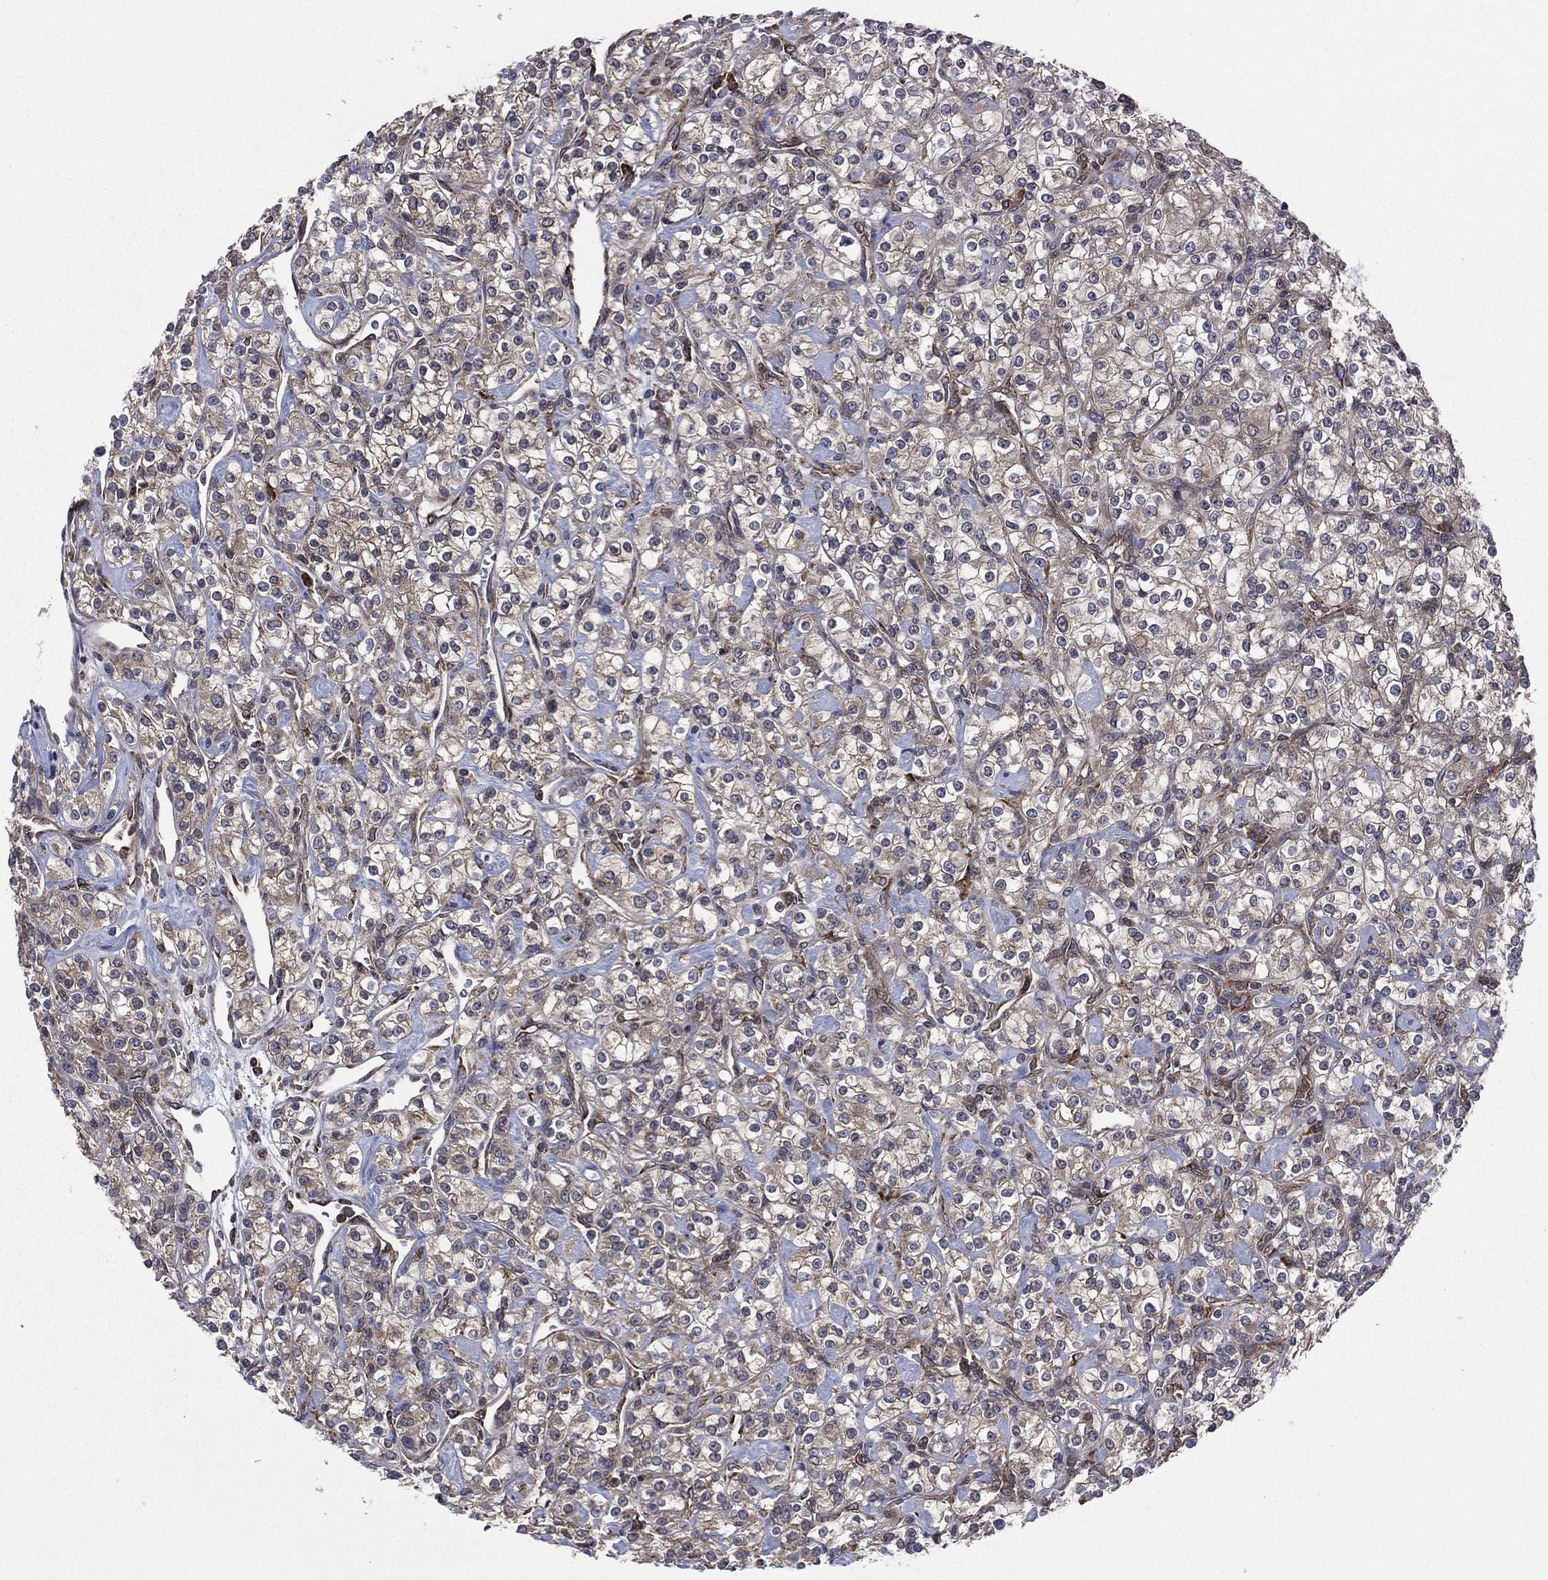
{"staining": {"intensity": "weak", "quantity": "<25%", "location": "cytoplasmic/membranous"}, "tissue": "renal cancer", "cell_type": "Tumor cells", "image_type": "cancer", "snomed": [{"axis": "morphology", "description": "Adenocarcinoma, NOS"}, {"axis": "topography", "description": "Kidney"}], "caption": "High power microscopy photomicrograph of an immunohistochemistry (IHC) photomicrograph of renal cancer (adenocarcinoma), revealing no significant staining in tumor cells. (IHC, brightfield microscopy, high magnification).", "gene": "C2orf76", "patient": {"sex": "male", "age": 77}}